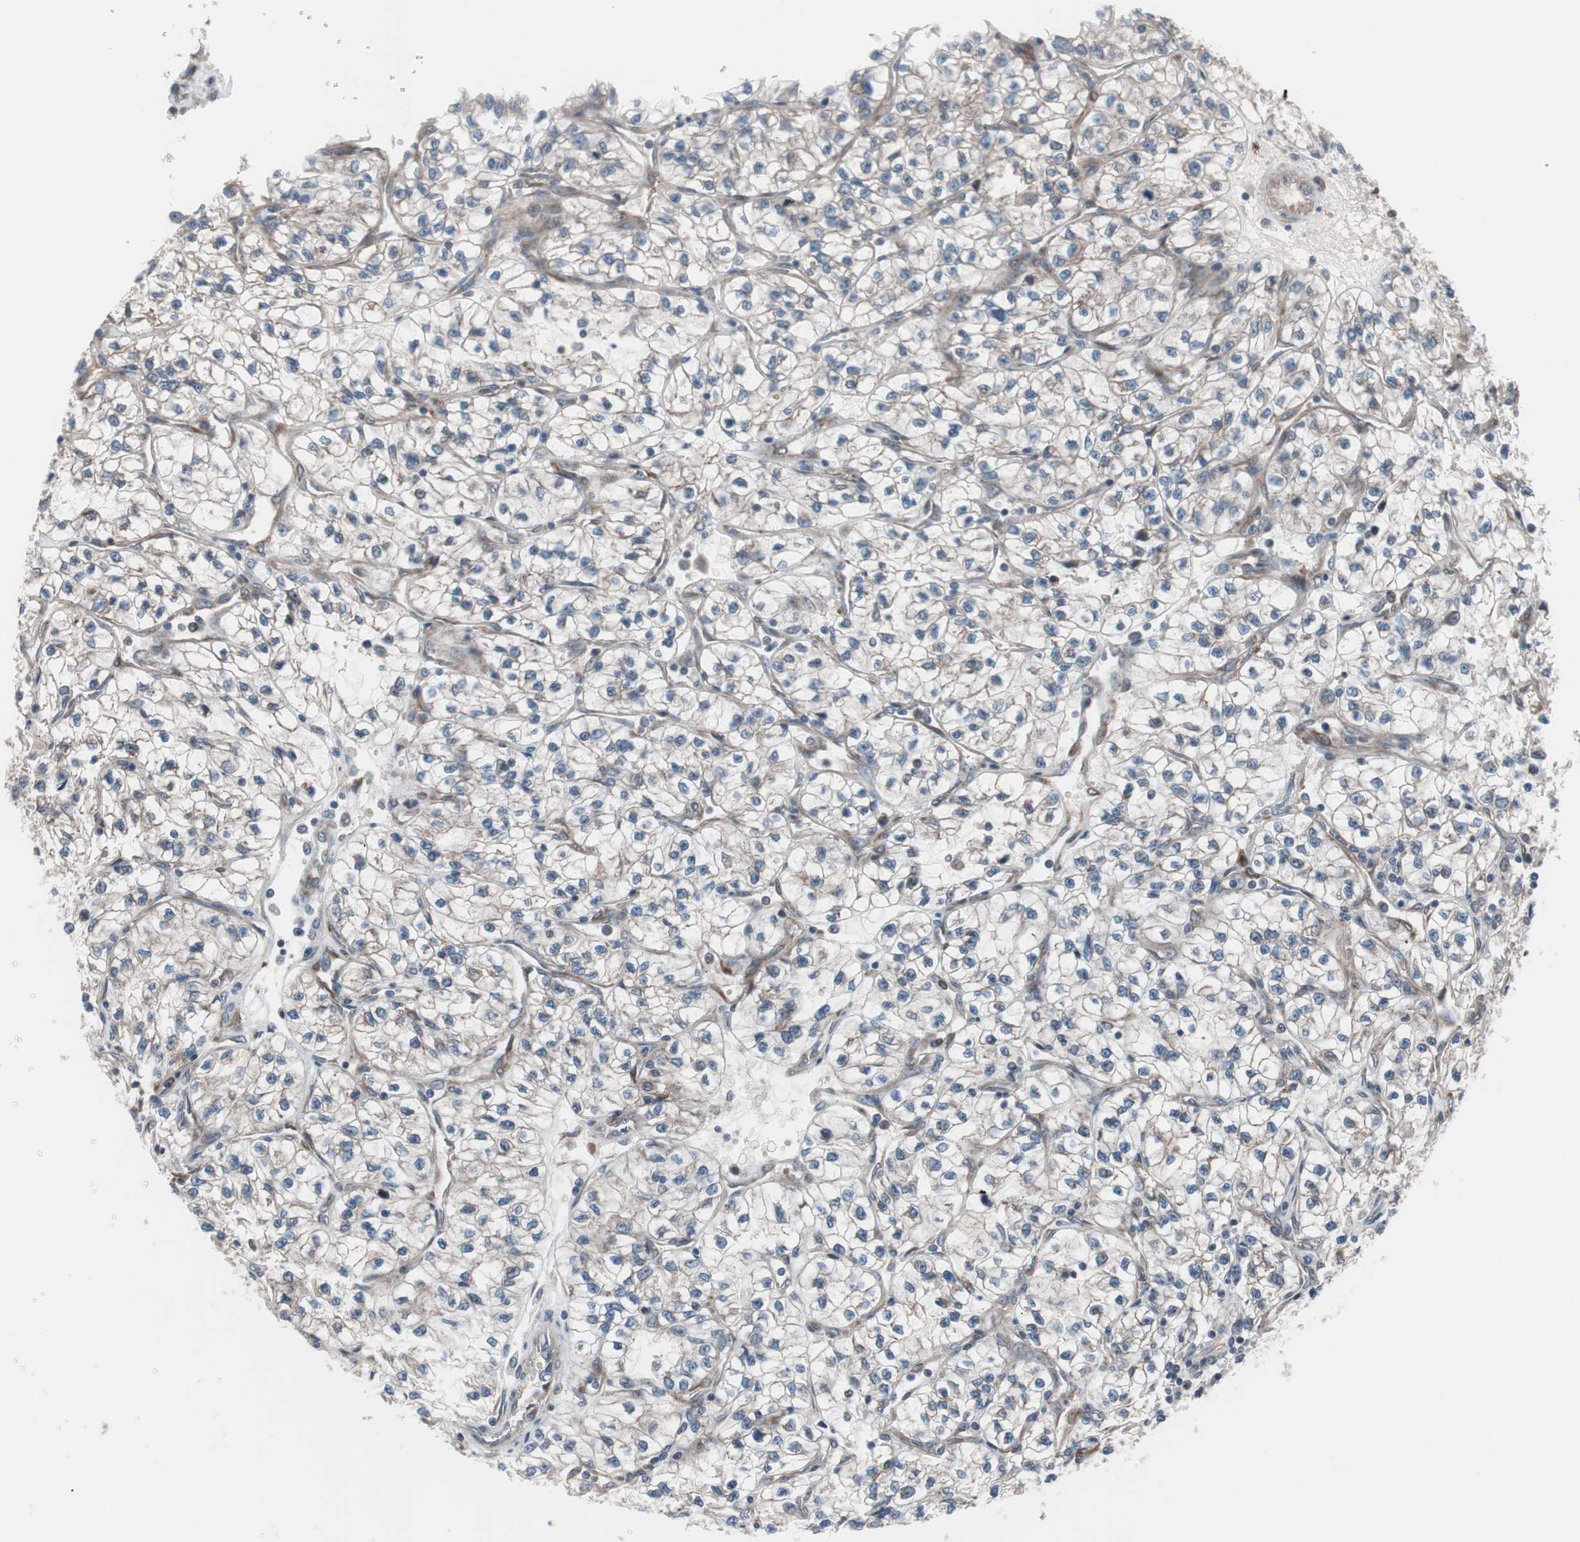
{"staining": {"intensity": "weak", "quantity": "<25%", "location": "cytoplasmic/membranous"}, "tissue": "renal cancer", "cell_type": "Tumor cells", "image_type": "cancer", "snomed": [{"axis": "morphology", "description": "Adenocarcinoma, NOS"}, {"axis": "topography", "description": "Kidney"}], "caption": "Immunohistochemistry (IHC) of renal adenocarcinoma exhibits no positivity in tumor cells.", "gene": "SEC31A", "patient": {"sex": "female", "age": 57}}